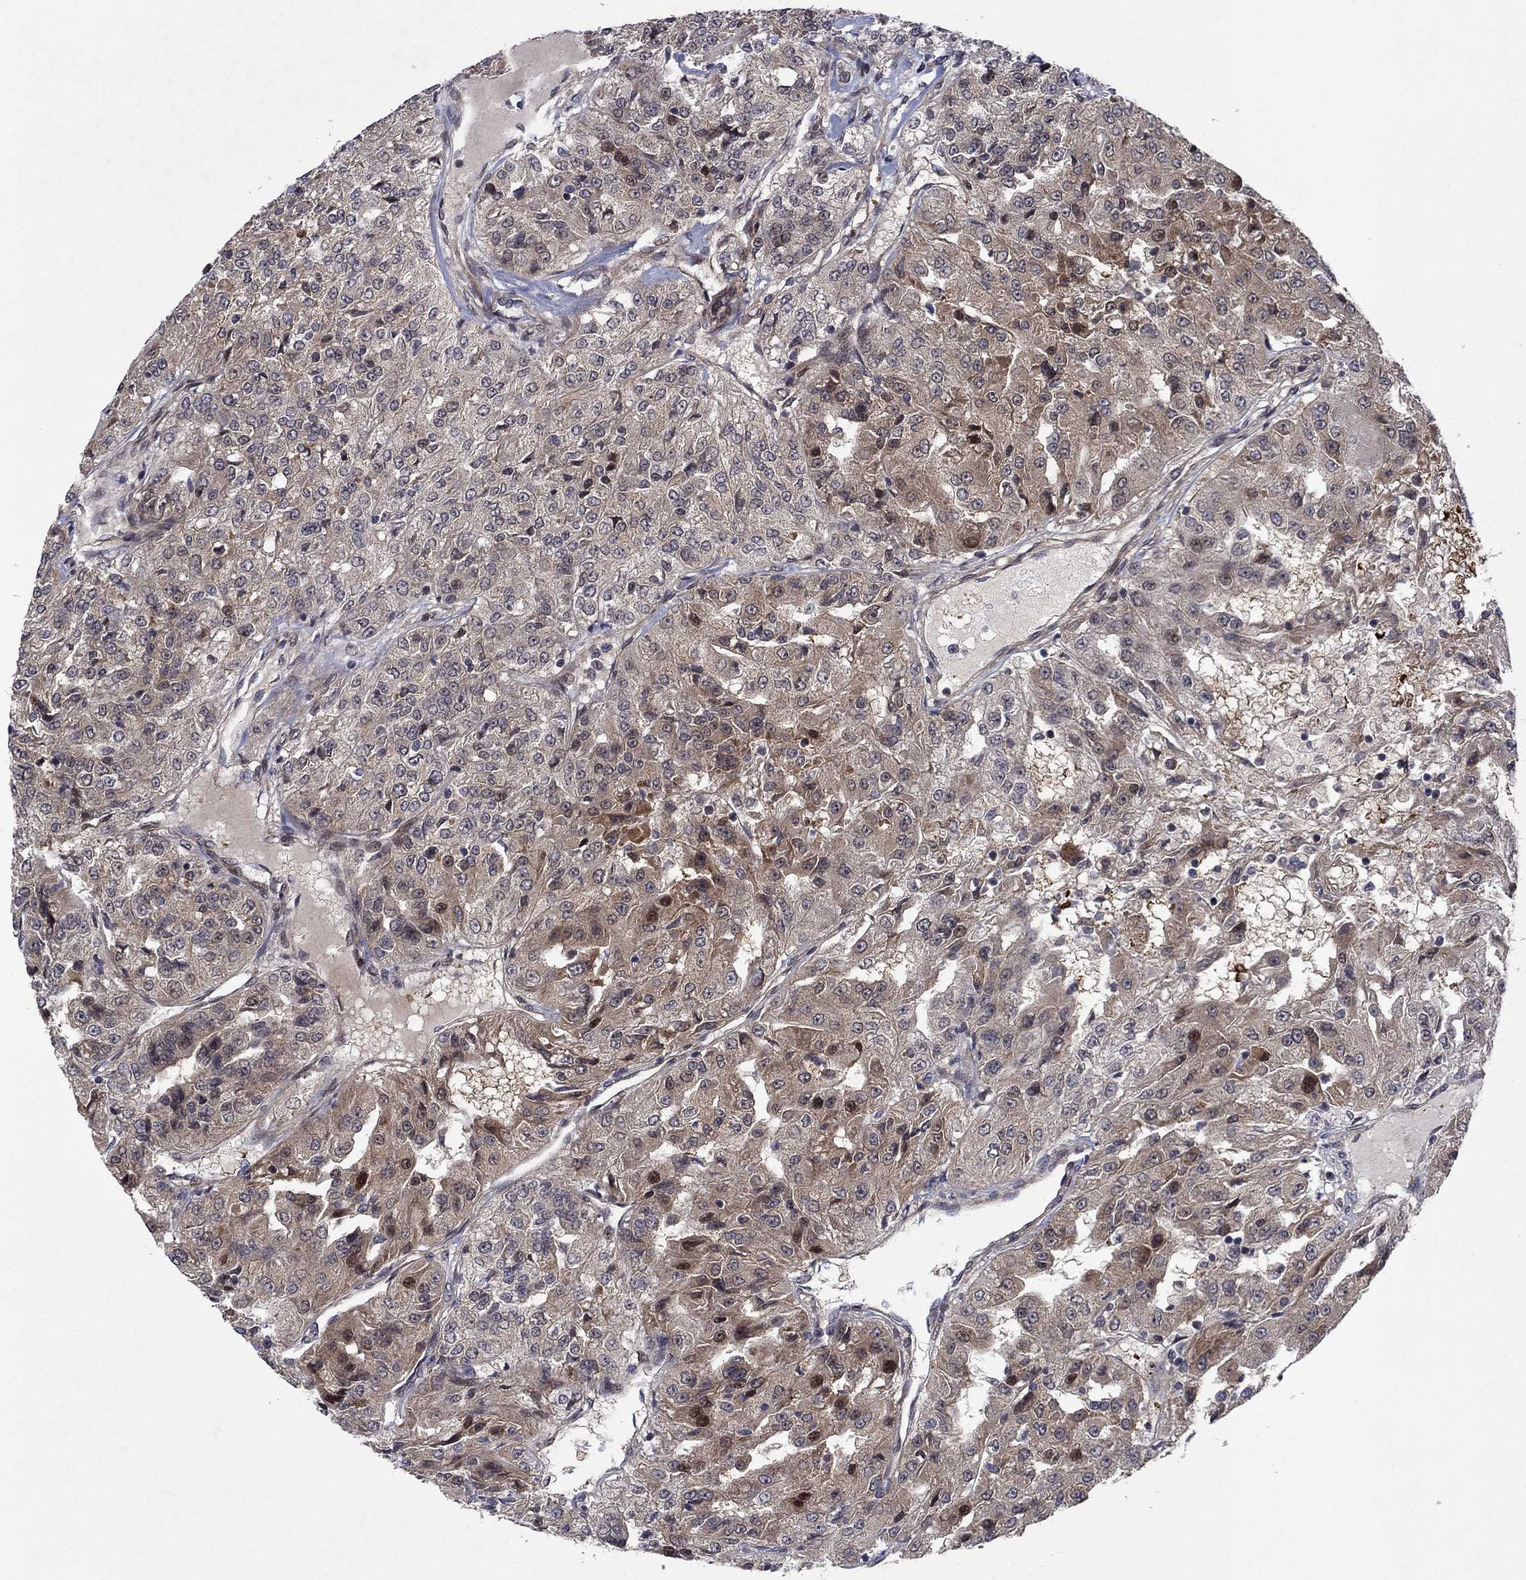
{"staining": {"intensity": "strong", "quantity": "<25%", "location": "cytoplasmic/membranous,nuclear"}, "tissue": "renal cancer", "cell_type": "Tumor cells", "image_type": "cancer", "snomed": [{"axis": "morphology", "description": "Adenocarcinoma, NOS"}, {"axis": "topography", "description": "Kidney"}], "caption": "Renal adenocarcinoma stained with DAB immunohistochemistry reveals medium levels of strong cytoplasmic/membranous and nuclear staining in approximately <25% of tumor cells.", "gene": "PRICKLE4", "patient": {"sex": "female", "age": 63}}